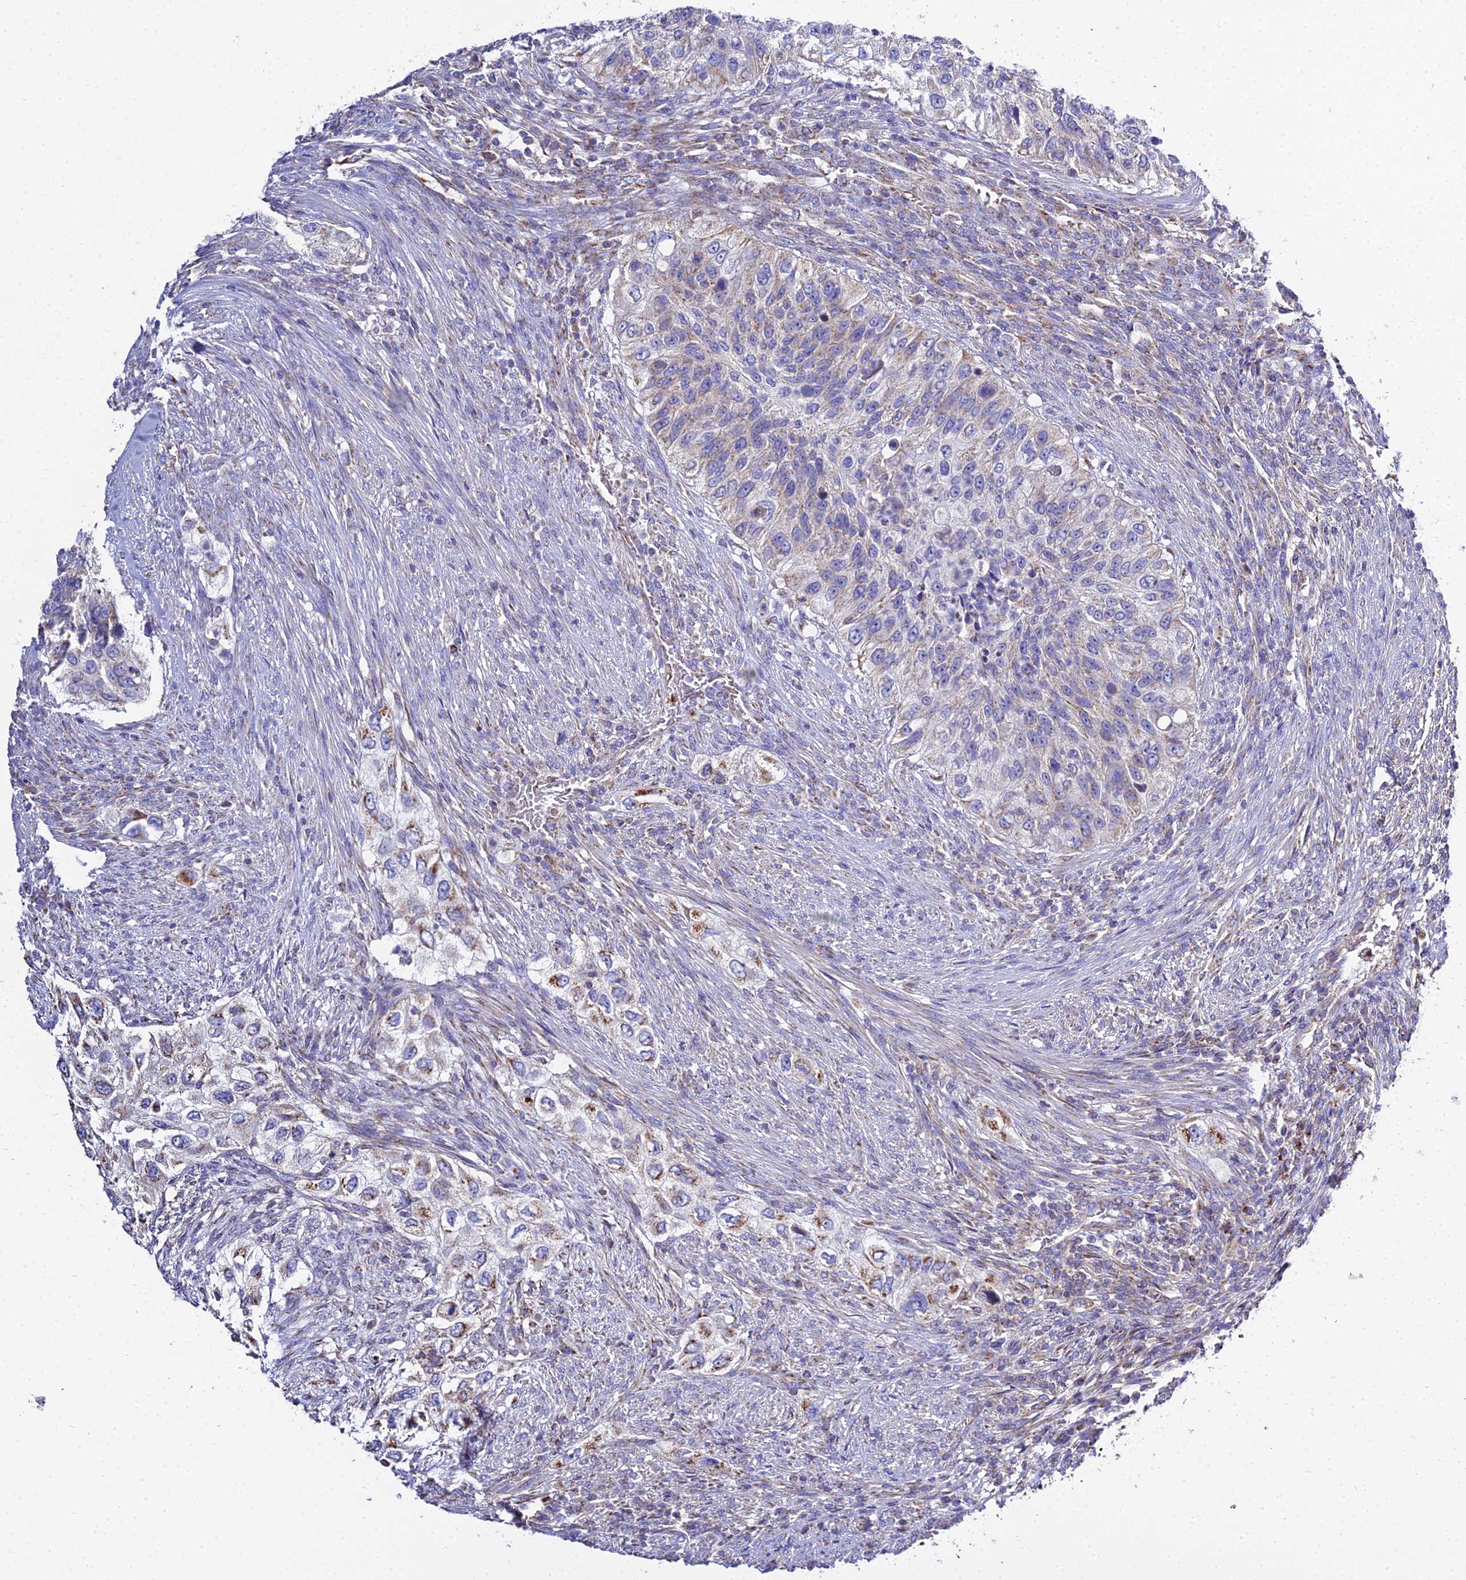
{"staining": {"intensity": "weak", "quantity": "<25%", "location": "cytoplasmic/membranous"}, "tissue": "urothelial cancer", "cell_type": "Tumor cells", "image_type": "cancer", "snomed": [{"axis": "morphology", "description": "Urothelial carcinoma, High grade"}, {"axis": "topography", "description": "Urinary bladder"}], "caption": "Tumor cells are negative for protein expression in human urothelial cancer. (Brightfield microscopy of DAB immunohistochemistry at high magnification).", "gene": "TYW5", "patient": {"sex": "female", "age": 60}}